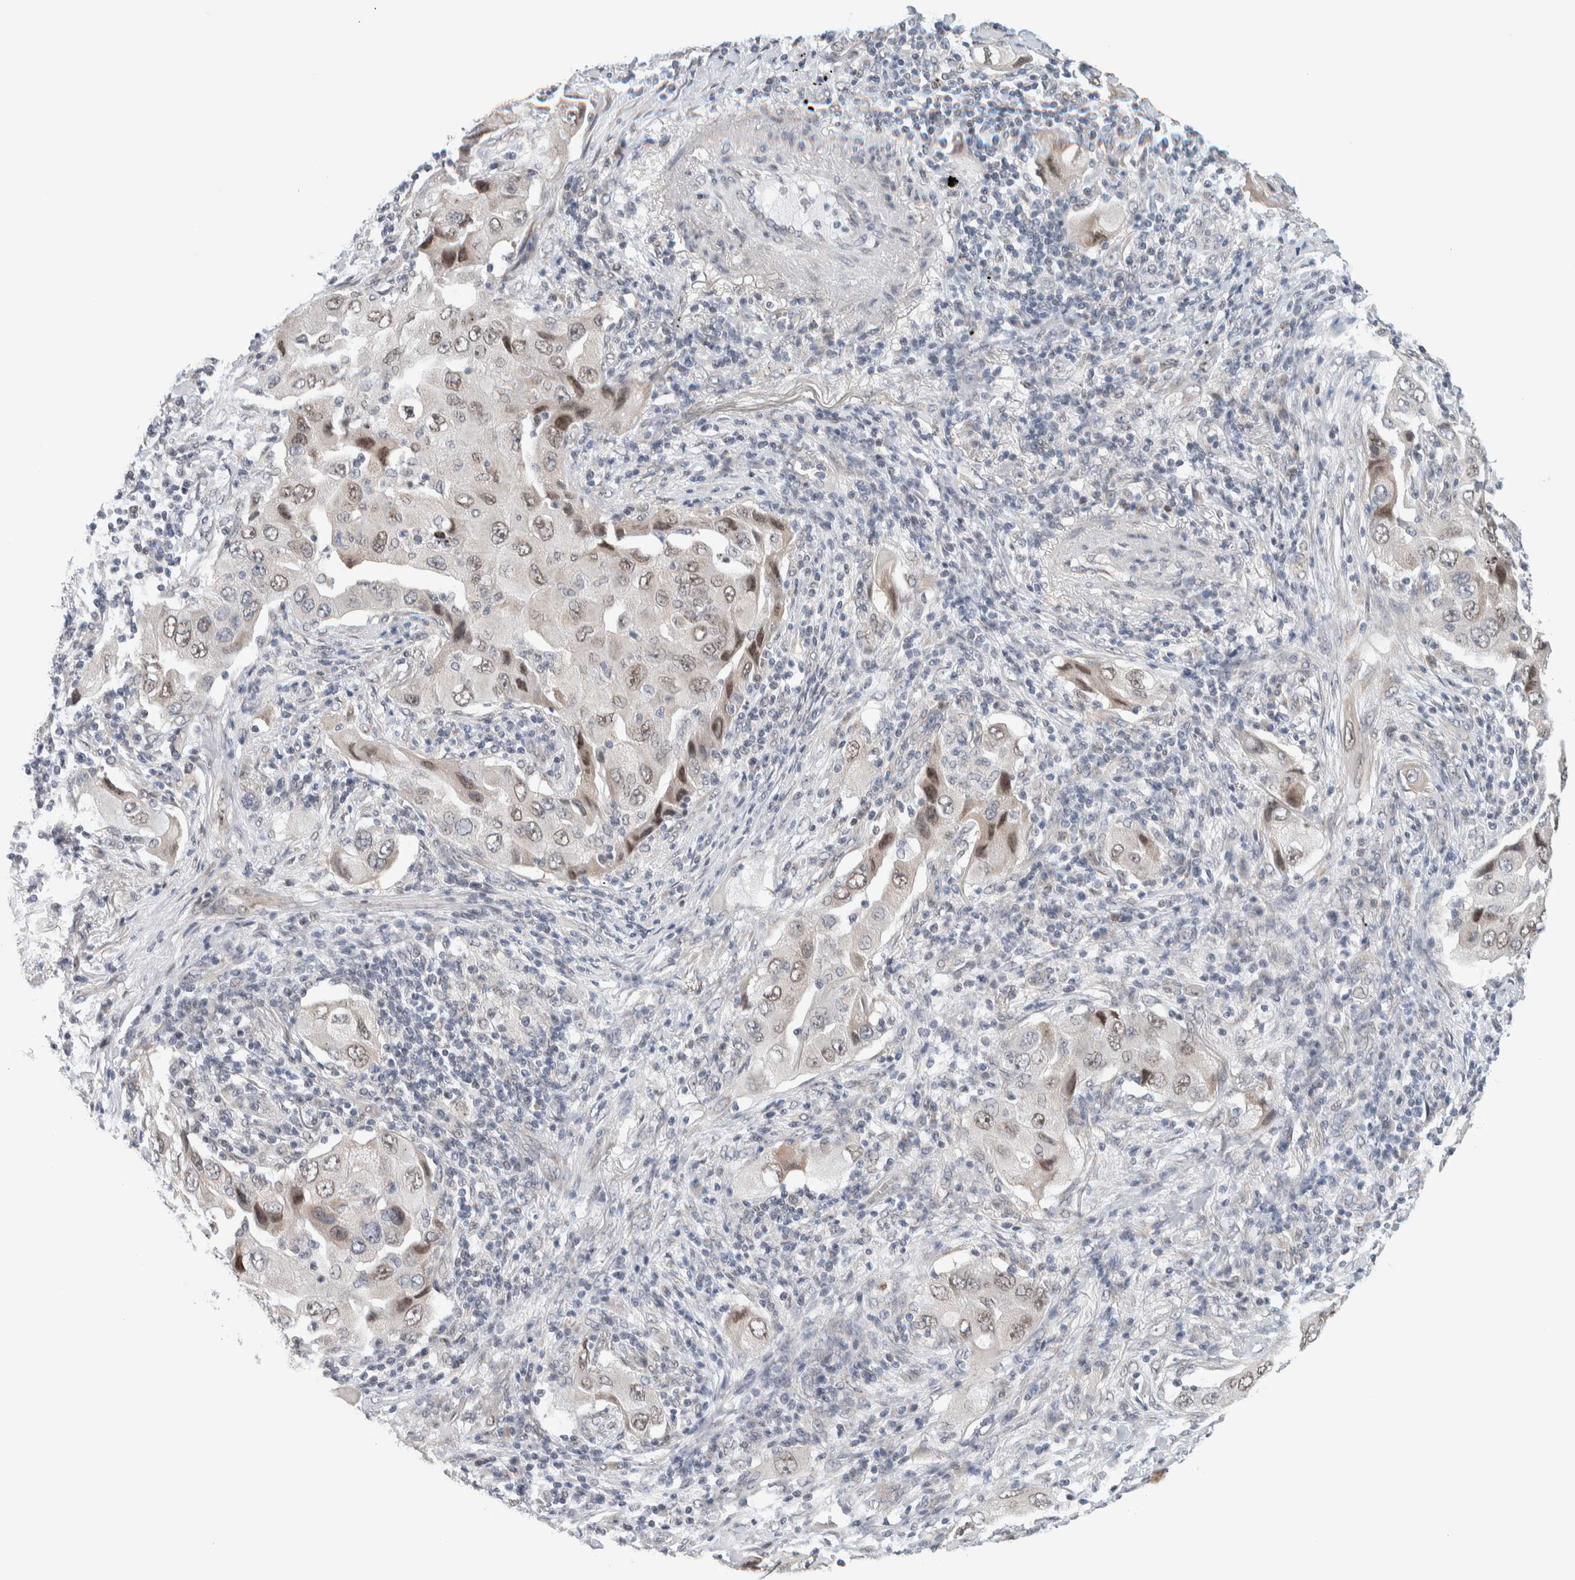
{"staining": {"intensity": "weak", "quantity": "25%-75%", "location": "nuclear"}, "tissue": "lung cancer", "cell_type": "Tumor cells", "image_type": "cancer", "snomed": [{"axis": "morphology", "description": "Adenocarcinoma, NOS"}, {"axis": "topography", "description": "Lung"}], "caption": "Weak nuclear positivity is identified in approximately 25%-75% of tumor cells in lung cancer.", "gene": "NEUROD1", "patient": {"sex": "female", "age": 65}}